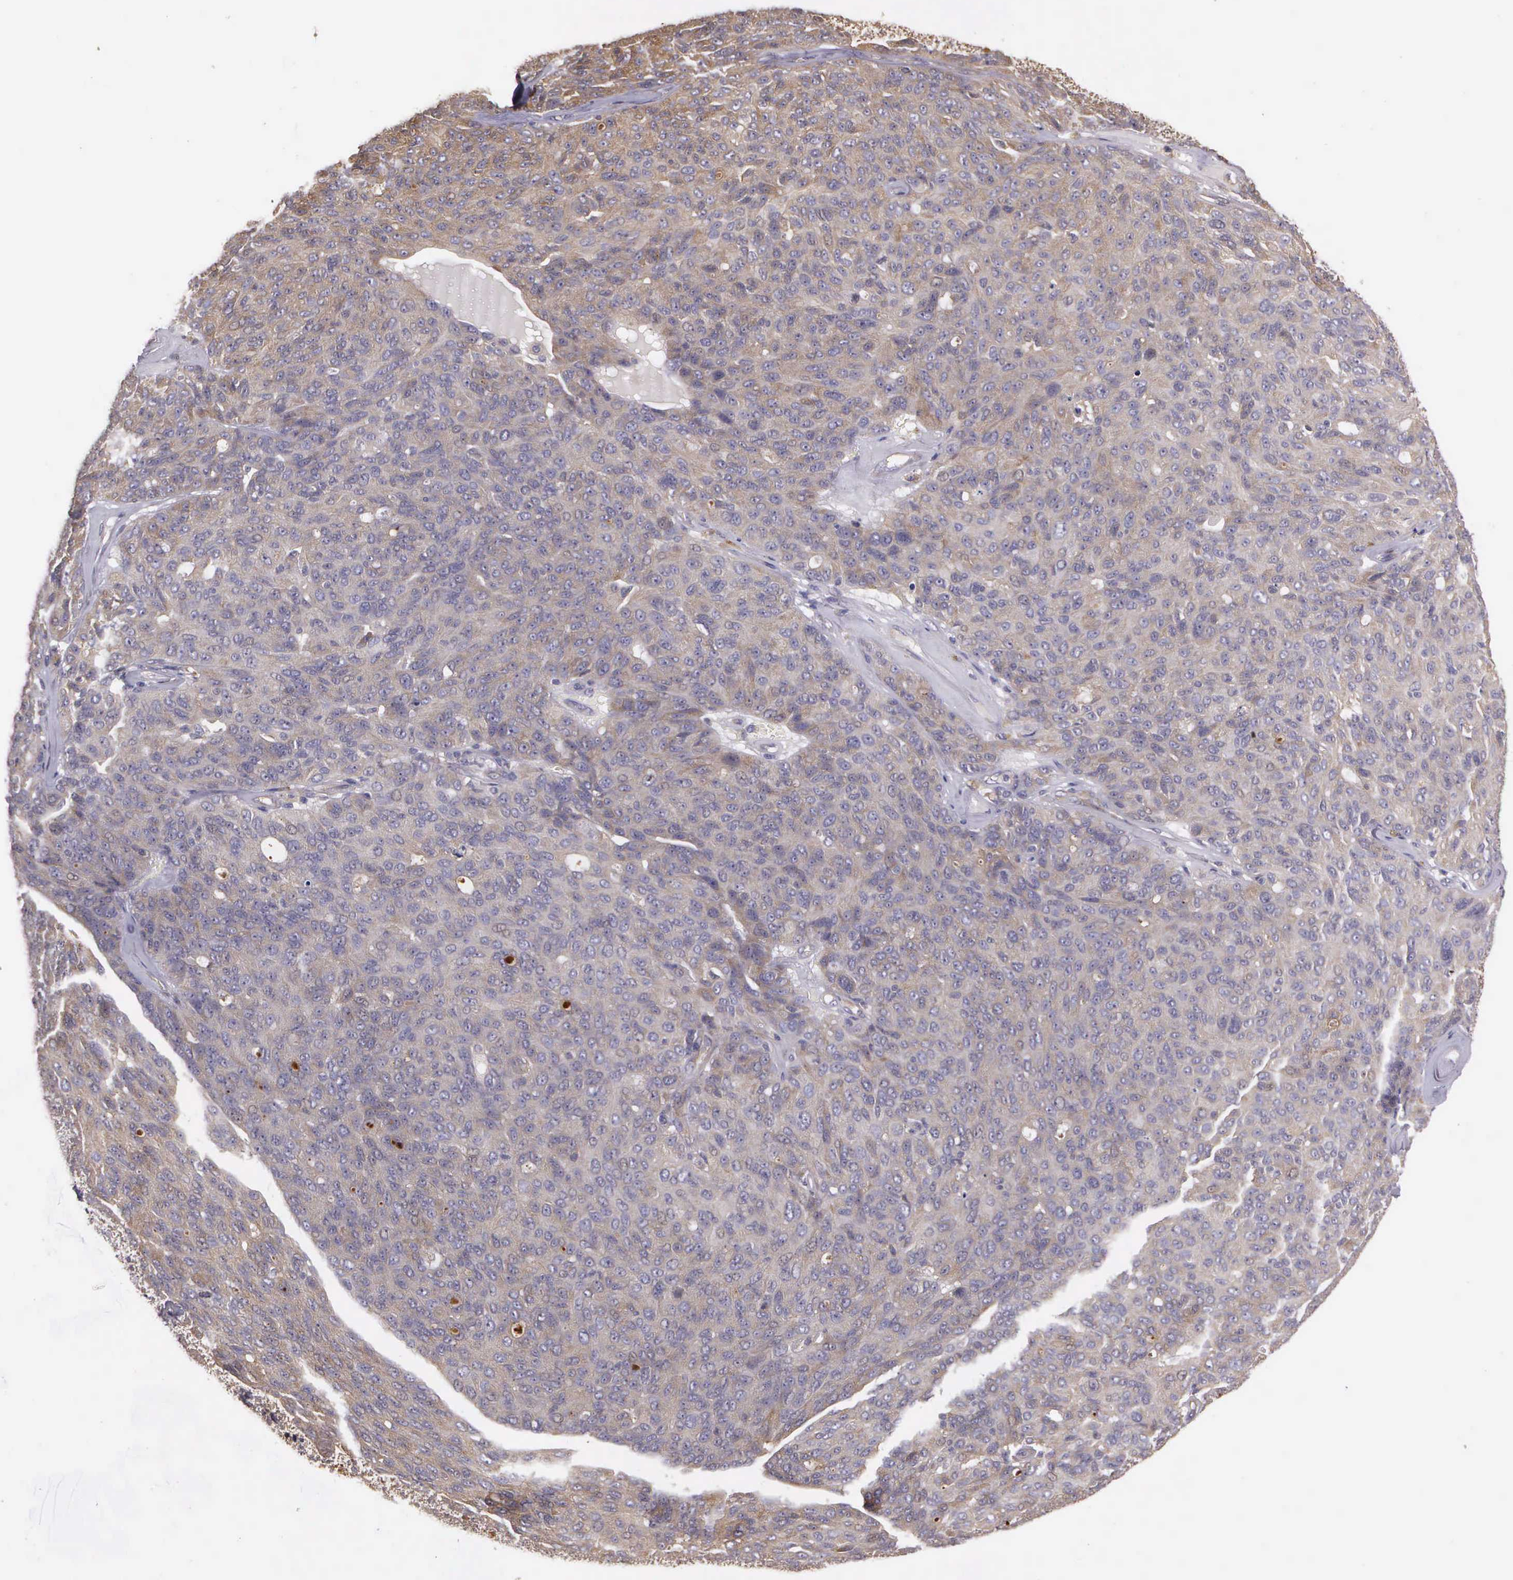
{"staining": {"intensity": "moderate", "quantity": ">75%", "location": "cytoplasmic/membranous"}, "tissue": "ovarian cancer", "cell_type": "Tumor cells", "image_type": "cancer", "snomed": [{"axis": "morphology", "description": "Carcinoma, endometroid"}, {"axis": "topography", "description": "Ovary"}], "caption": "Human ovarian endometroid carcinoma stained with a protein marker exhibits moderate staining in tumor cells.", "gene": "EIF5", "patient": {"sex": "female", "age": 60}}